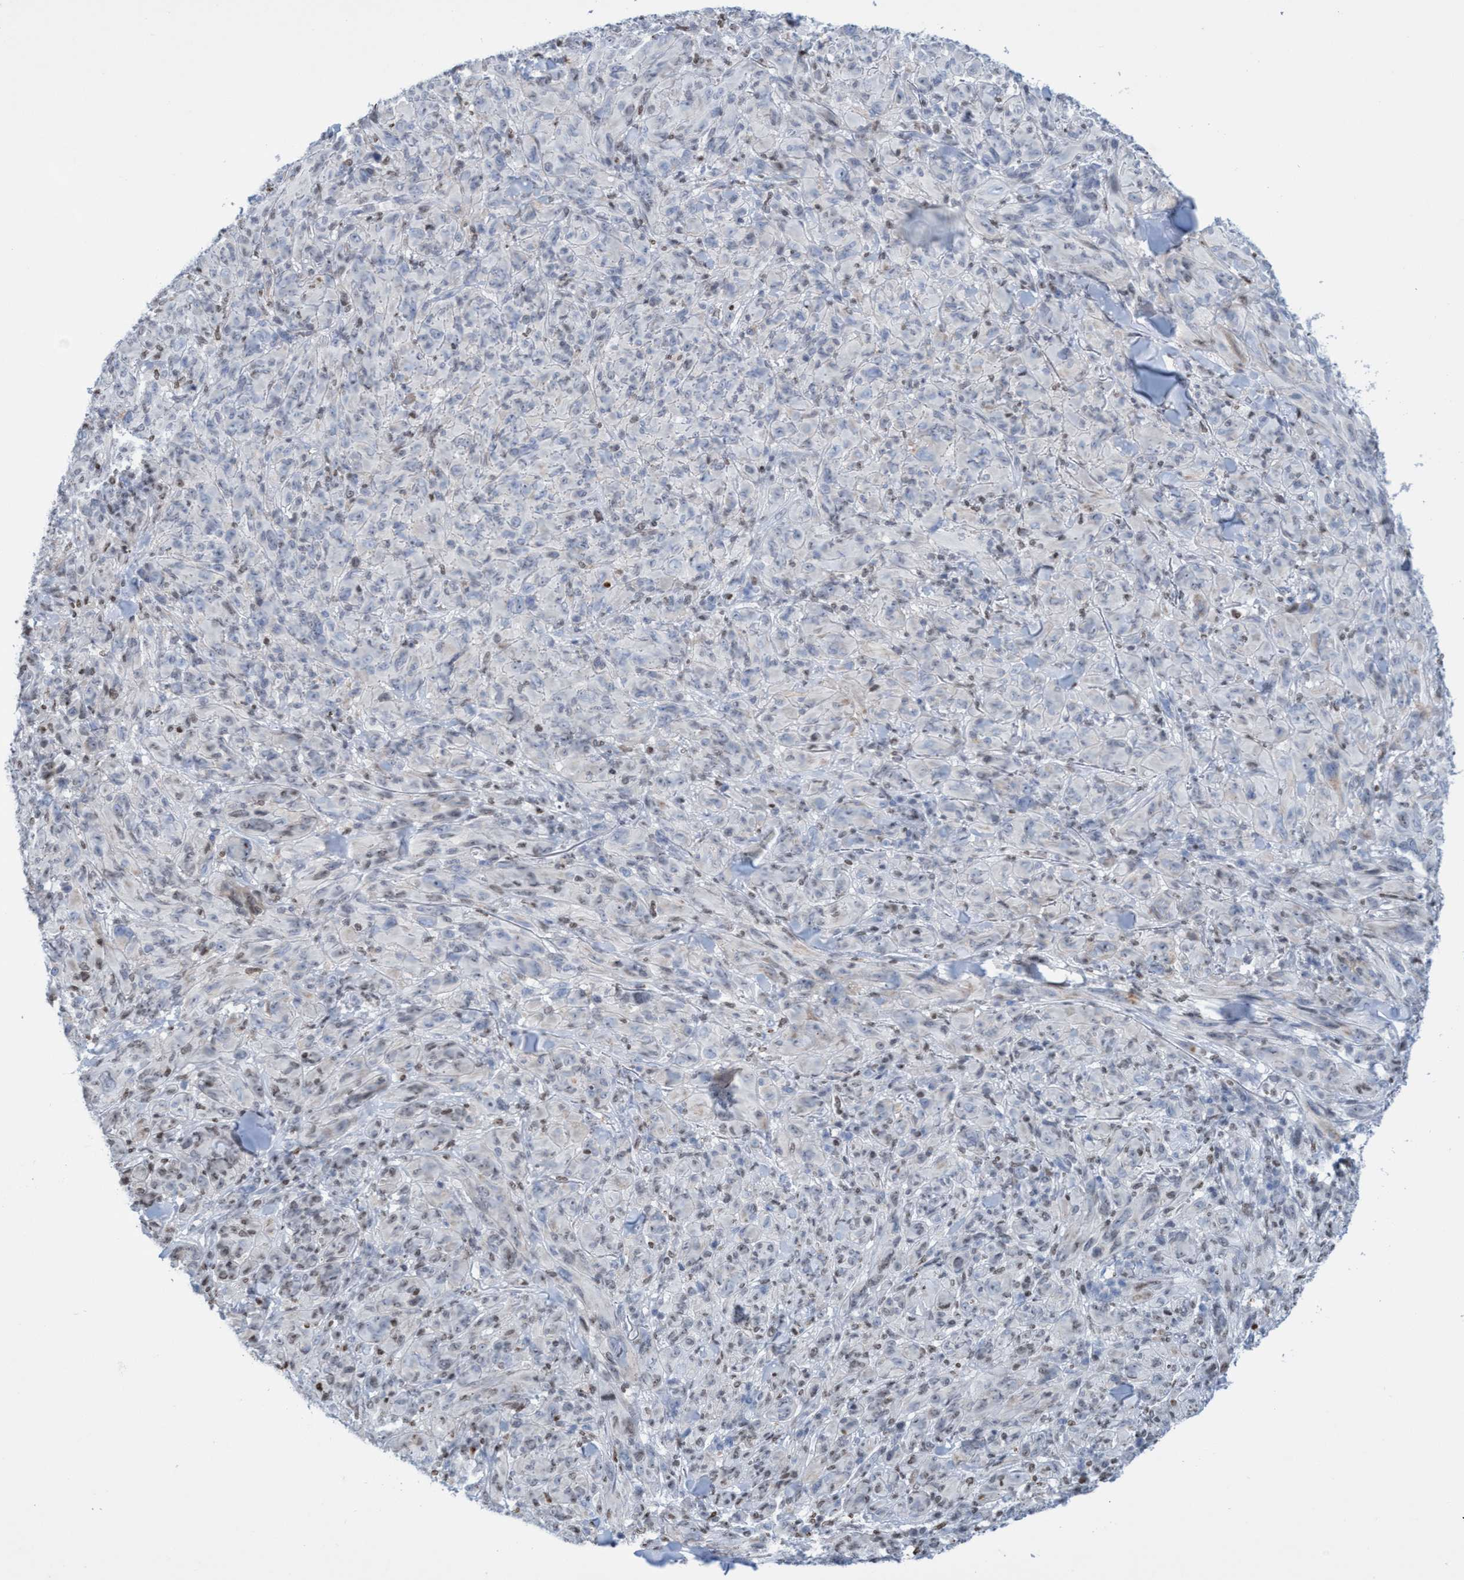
{"staining": {"intensity": "negative", "quantity": "none", "location": "none"}, "tissue": "melanoma", "cell_type": "Tumor cells", "image_type": "cancer", "snomed": [{"axis": "morphology", "description": "Malignant melanoma, NOS"}, {"axis": "topography", "description": "Skin of head"}], "caption": "Immunohistochemistry (IHC) image of neoplastic tissue: human melanoma stained with DAB demonstrates no significant protein expression in tumor cells.", "gene": "CBX2", "patient": {"sex": "male", "age": 96}}